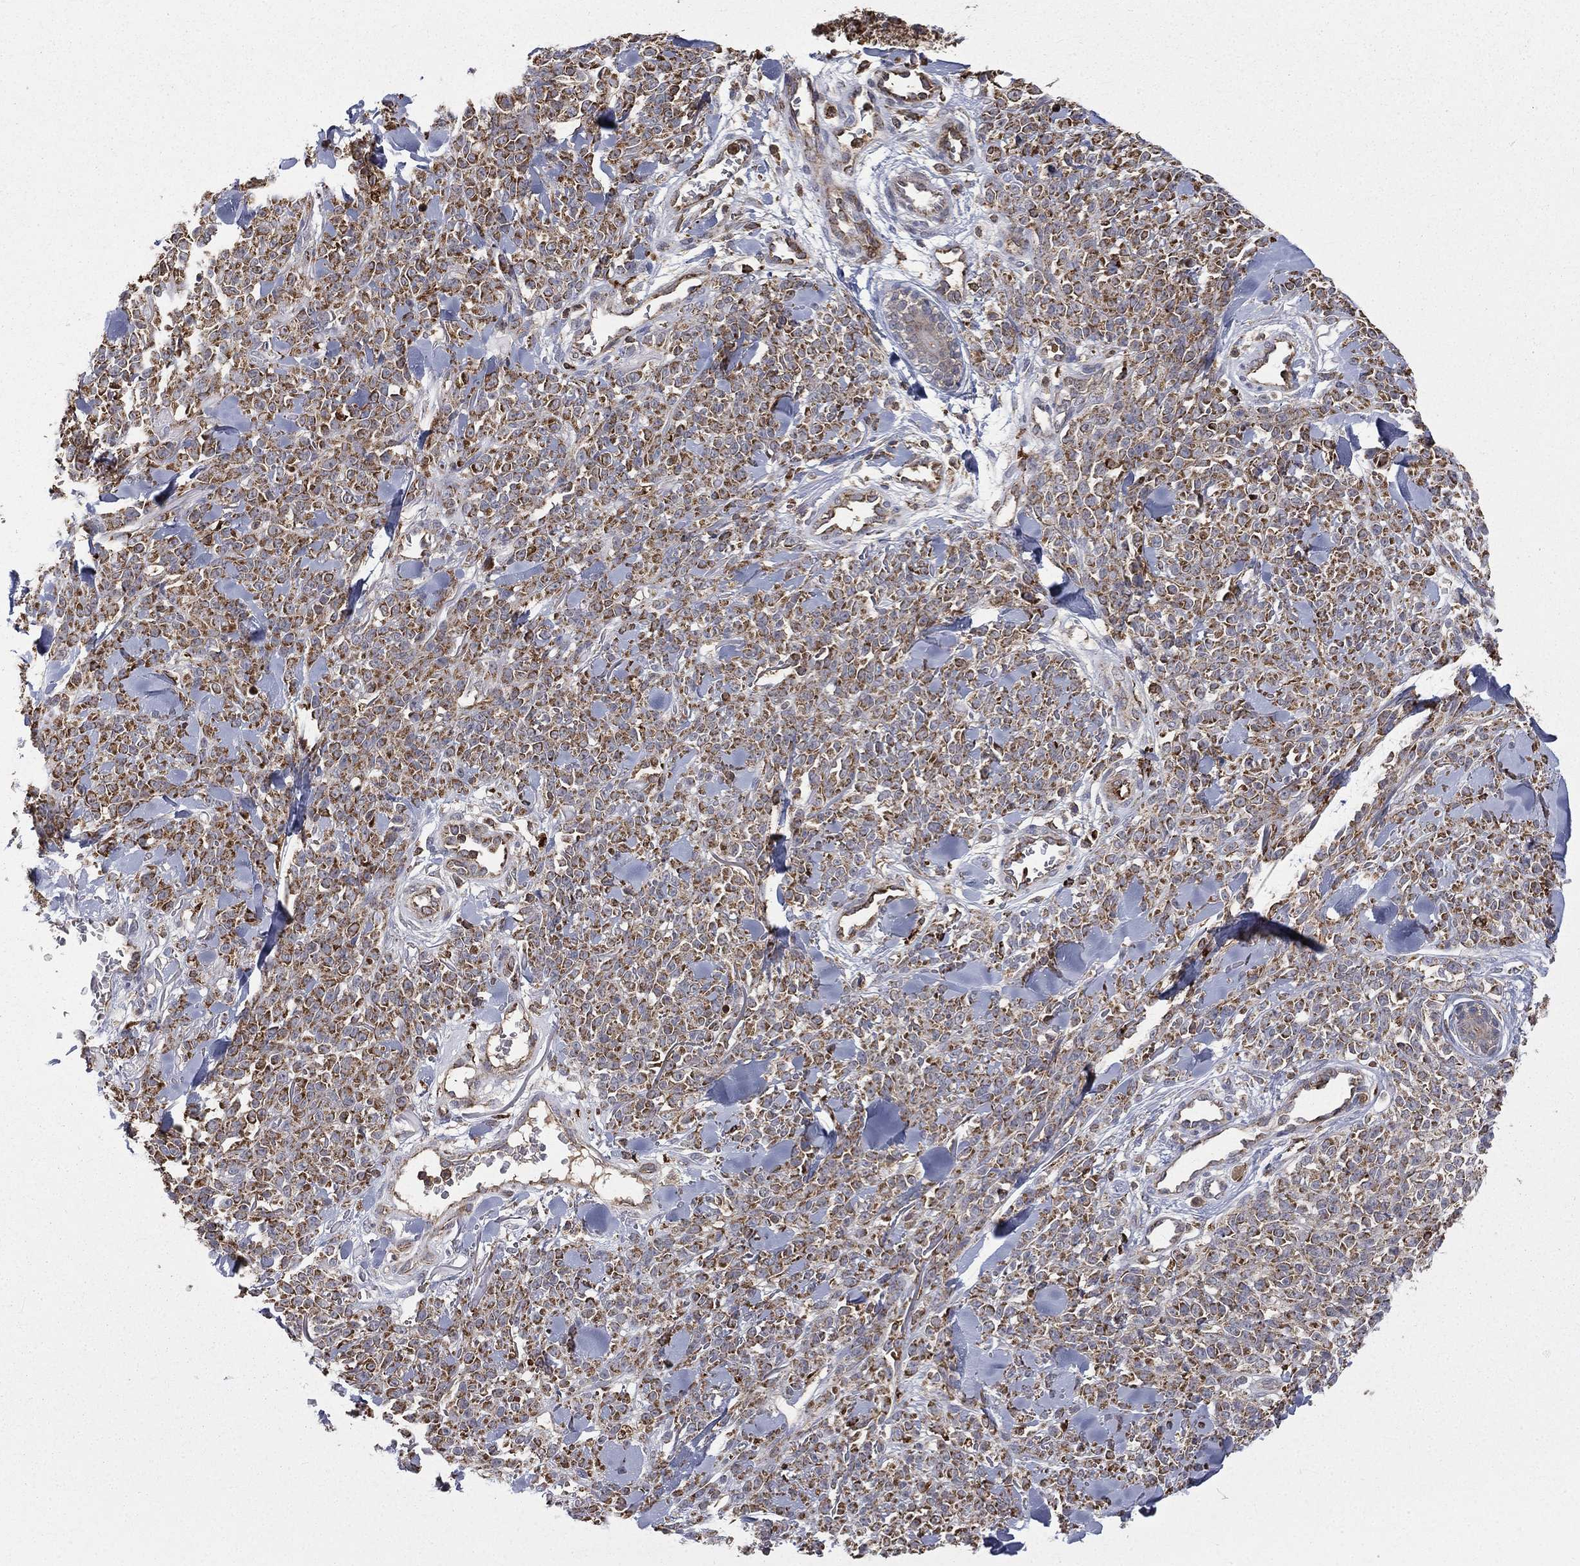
{"staining": {"intensity": "moderate", "quantity": ">75%", "location": "cytoplasmic/membranous"}, "tissue": "melanoma", "cell_type": "Tumor cells", "image_type": "cancer", "snomed": [{"axis": "morphology", "description": "Malignant melanoma, NOS"}, {"axis": "topography", "description": "Skin"}, {"axis": "topography", "description": "Skin of trunk"}], "caption": "A brown stain highlights moderate cytoplasmic/membranous positivity of a protein in human melanoma tumor cells.", "gene": "RIN3", "patient": {"sex": "male", "age": 74}}